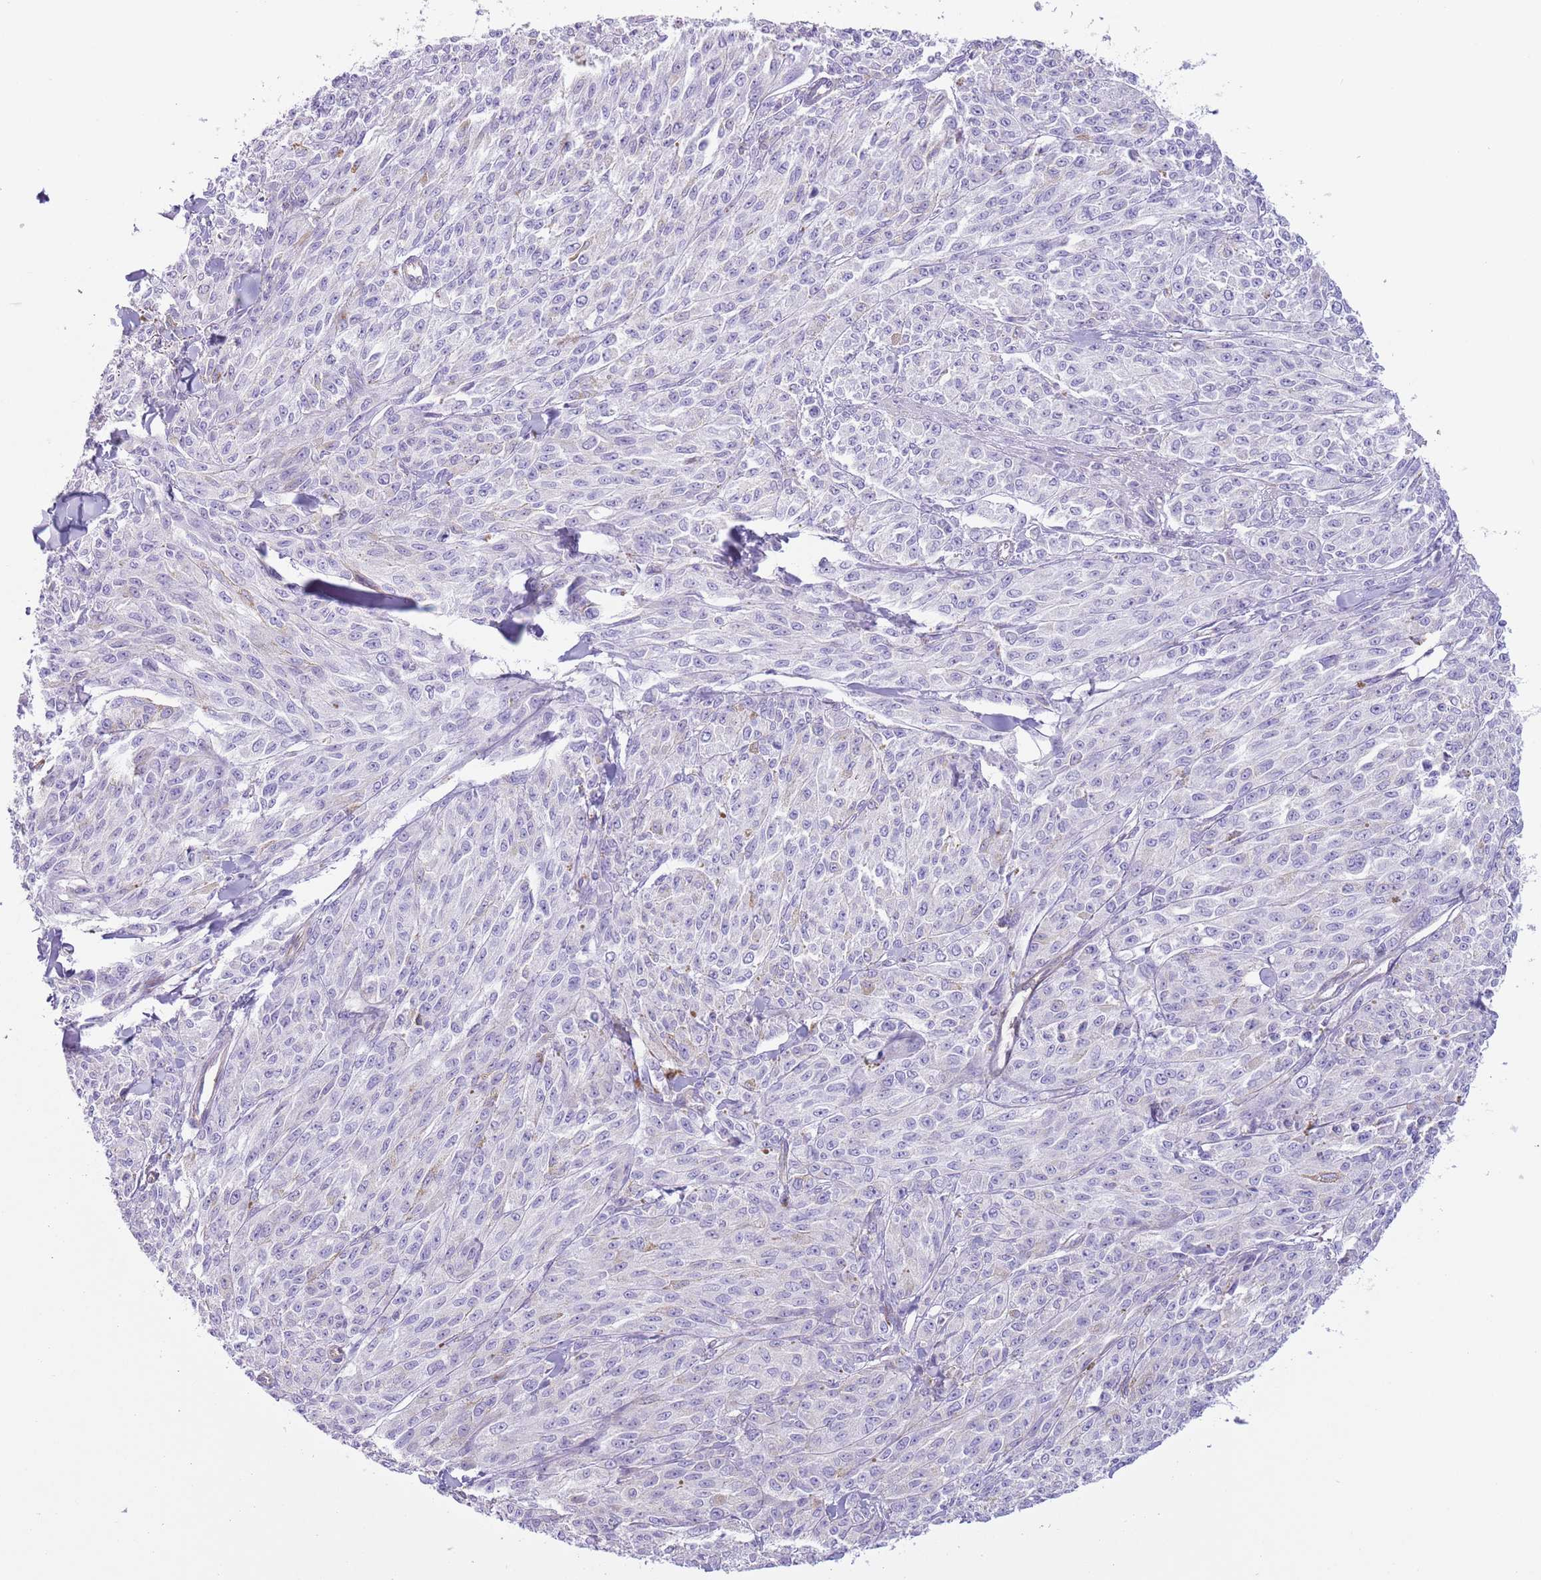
{"staining": {"intensity": "negative", "quantity": "none", "location": "none"}, "tissue": "melanoma", "cell_type": "Tumor cells", "image_type": "cancer", "snomed": [{"axis": "morphology", "description": "Malignant melanoma, NOS"}, {"axis": "topography", "description": "Skin"}], "caption": "Immunohistochemistry (IHC) histopathology image of neoplastic tissue: human malignant melanoma stained with DAB (3,3'-diaminobenzidine) shows no significant protein staining in tumor cells.", "gene": "RBP3", "patient": {"sex": "female", "age": 52}}